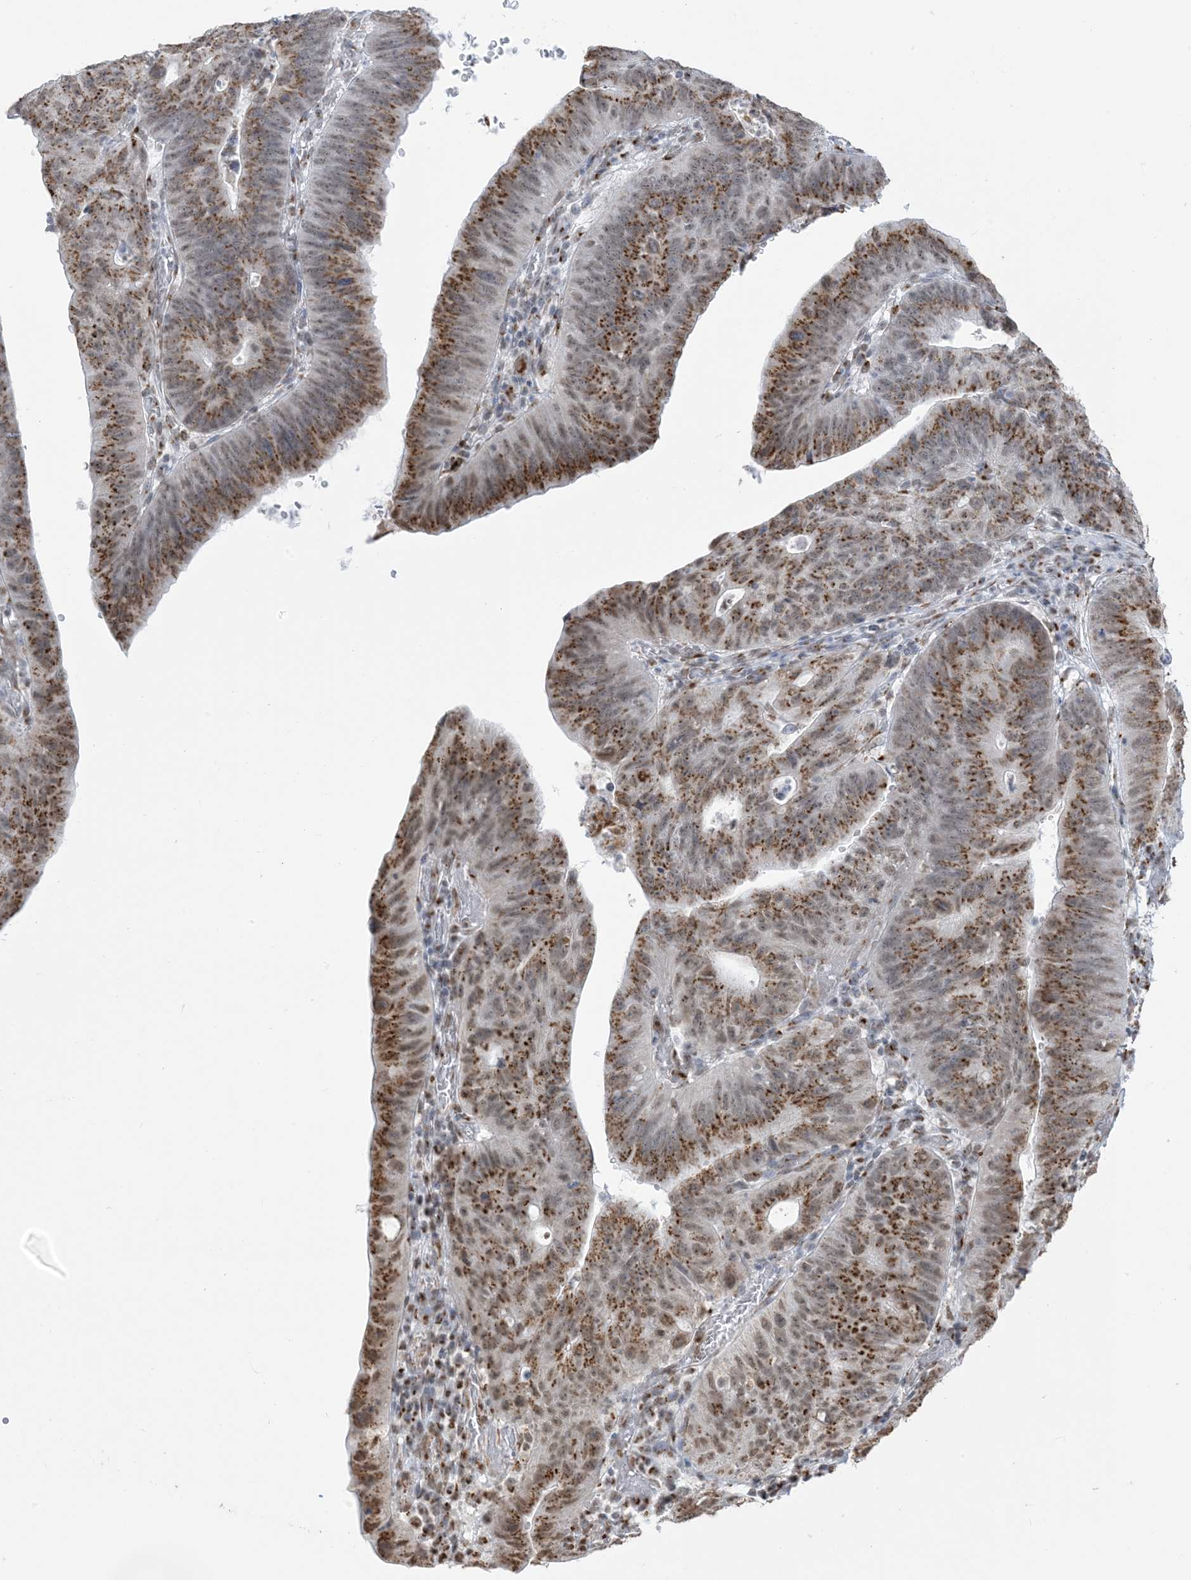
{"staining": {"intensity": "moderate", "quantity": ">75%", "location": "cytoplasmic/membranous,nuclear"}, "tissue": "stomach cancer", "cell_type": "Tumor cells", "image_type": "cancer", "snomed": [{"axis": "morphology", "description": "Adenocarcinoma, NOS"}, {"axis": "topography", "description": "Stomach"}], "caption": "A micrograph of stomach cancer (adenocarcinoma) stained for a protein exhibits moderate cytoplasmic/membranous and nuclear brown staining in tumor cells. Using DAB (3,3'-diaminobenzidine) (brown) and hematoxylin (blue) stains, captured at high magnification using brightfield microscopy.", "gene": "GPR107", "patient": {"sex": "male", "age": 59}}